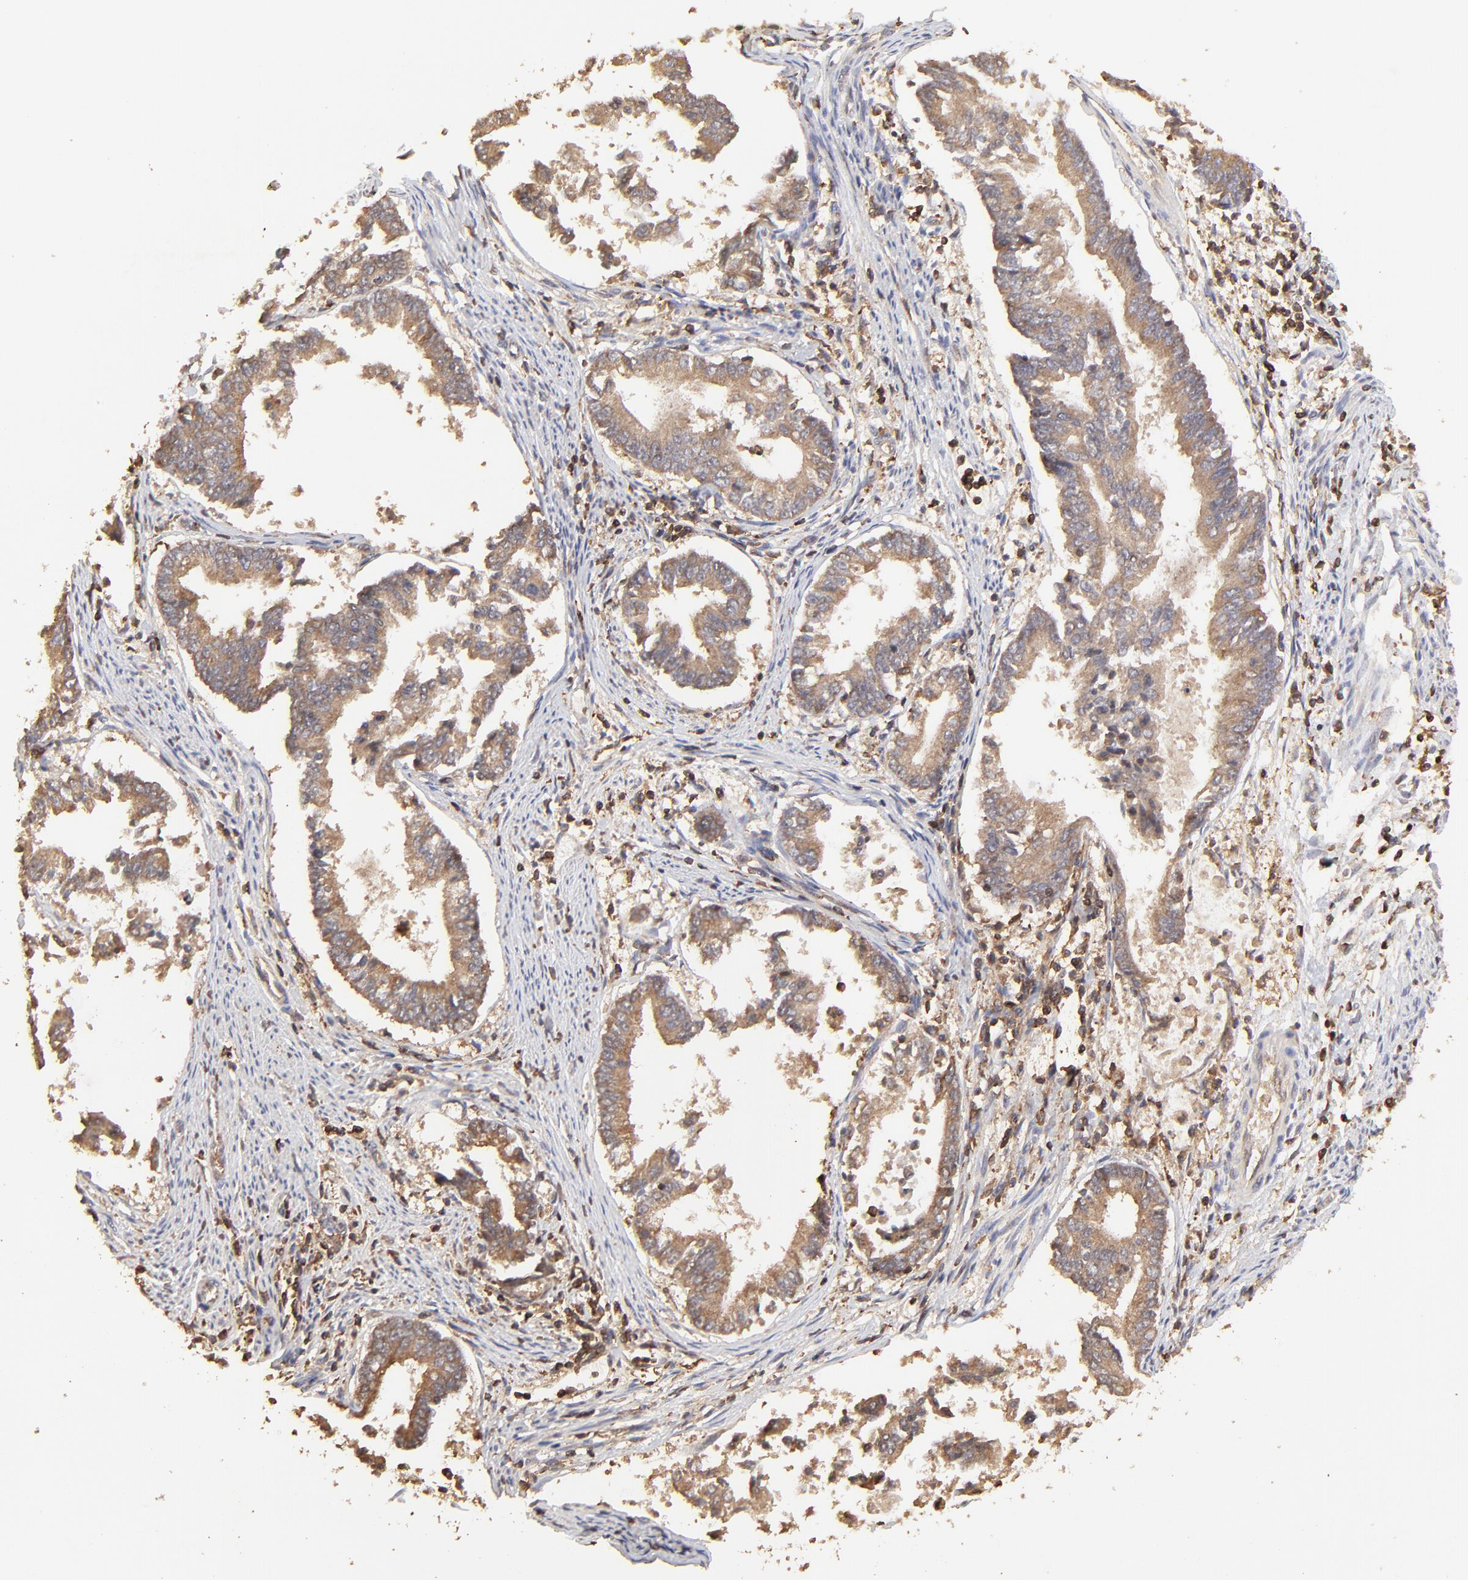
{"staining": {"intensity": "moderate", "quantity": ">75%", "location": "cytoplasmic/membranous"}, "tissue": "endometrial cancer", "cell_type": "Tumor cells", "image_type": "cancer", "snomed": [{"axis": "morphology", "description": "Adenocarcinoma, NOS"}, {"axis": "topography", "description": "Endometrium"}], "caption": "This is a photomicrograph of immunohistochemistry (IHC) staining of endometrial adenocarcinoma, which shows moderate positivity in the cytoplasmic/membranous of tumor cells.", "gene": "STON2", "patient": {"sex": "female", "age": 63}}